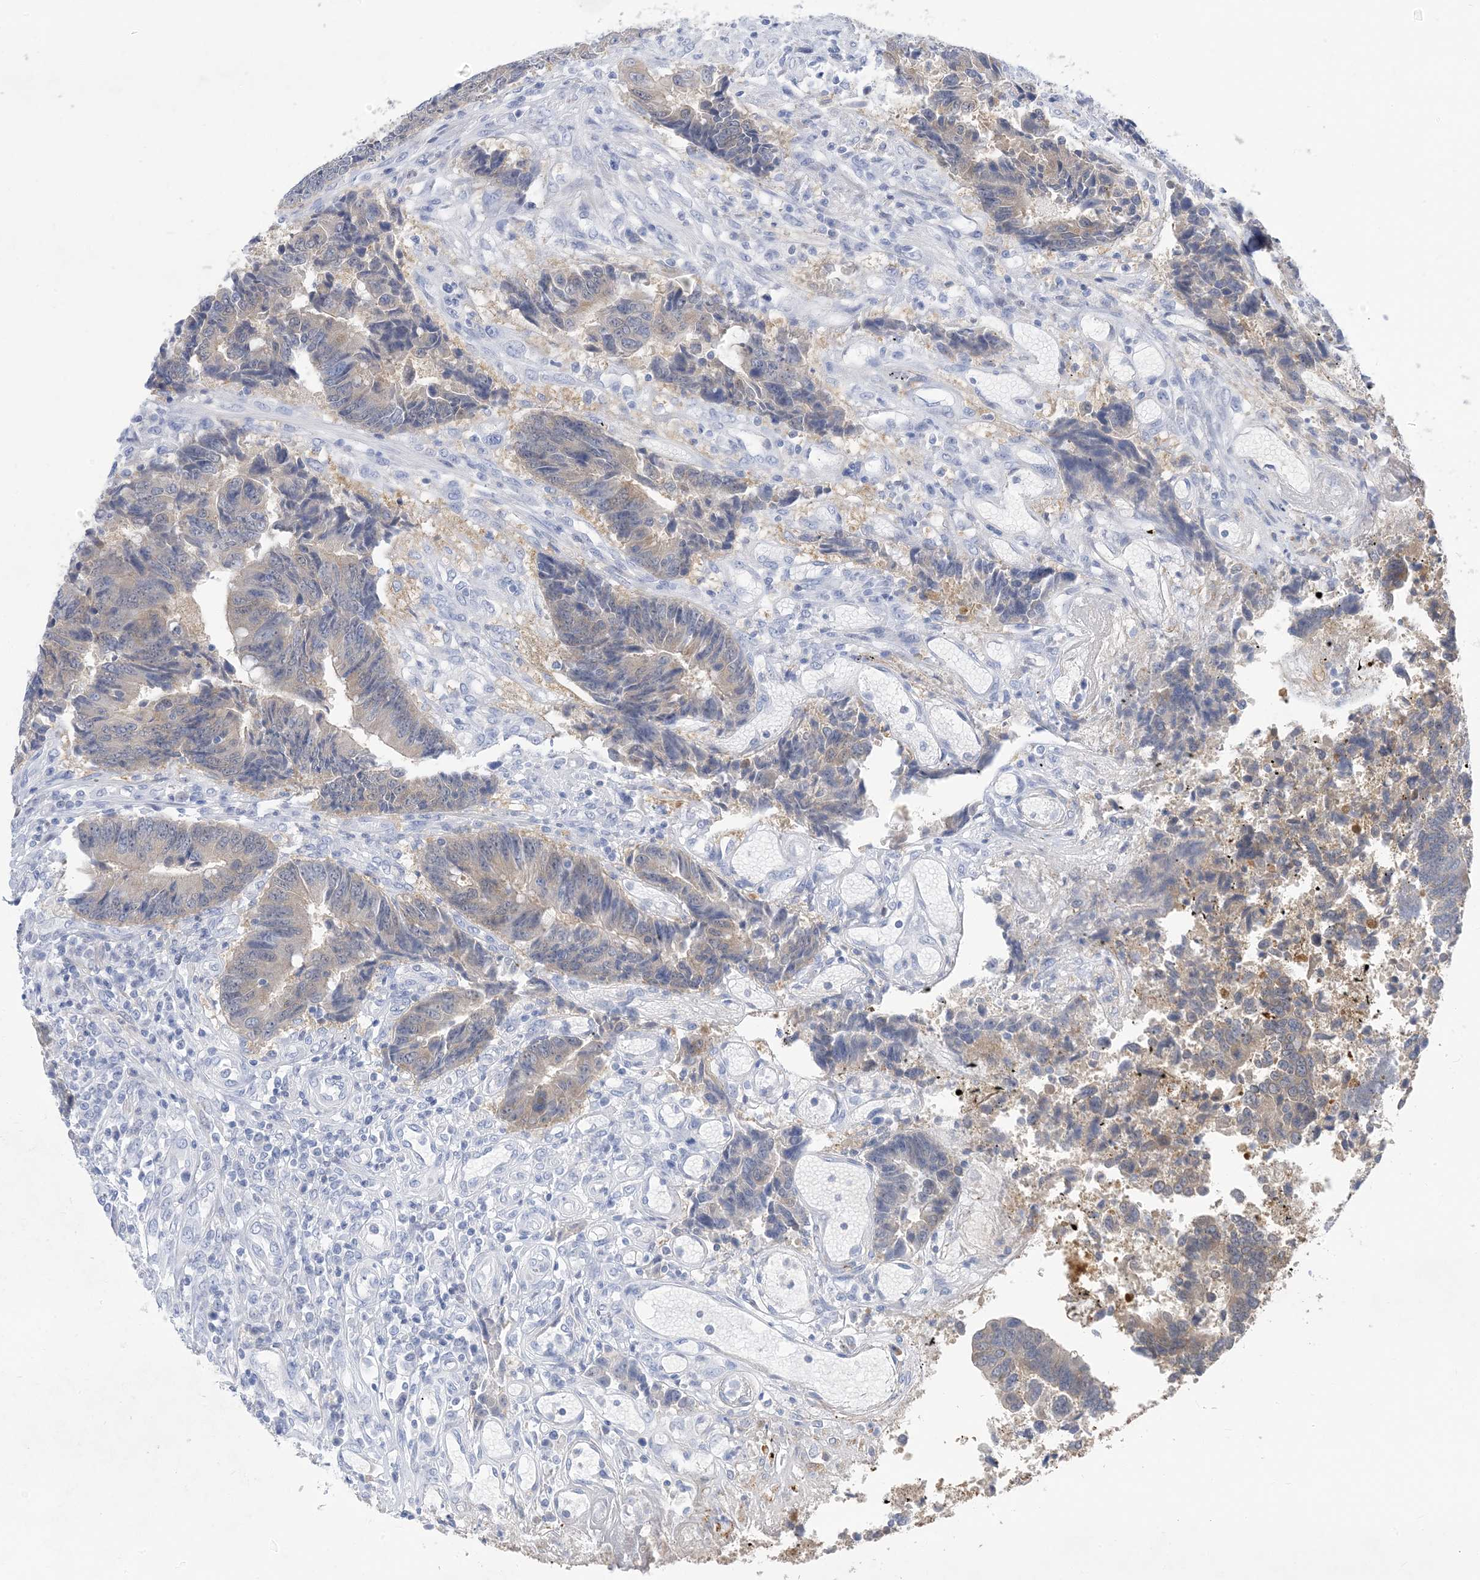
{"staining": {"intensity": "weak", "quantity": "25%-75%", "location": "cytoplasmic/membranous"}, "tissue": "colorectal cancer", "cell_type": "Tumor cells", "image_type": "cancer", "snomed": [{"axis": "morphology", "description": "Adenocarcinoma, NOS"}, {"axis": "topography", "description": "Rectum"}], "caption": "Immunohistochemistry (IHC) (DAB (3,3'-diaminobenzidine)) staining of colorectal cancer (adenocarcinoma) demonstrates weak cytoplasmic/membranous protein staining in about 25%-75% of tumor cells.", "gene": "SH3YL1", "patient": {"sex": "male", "age": 84}}